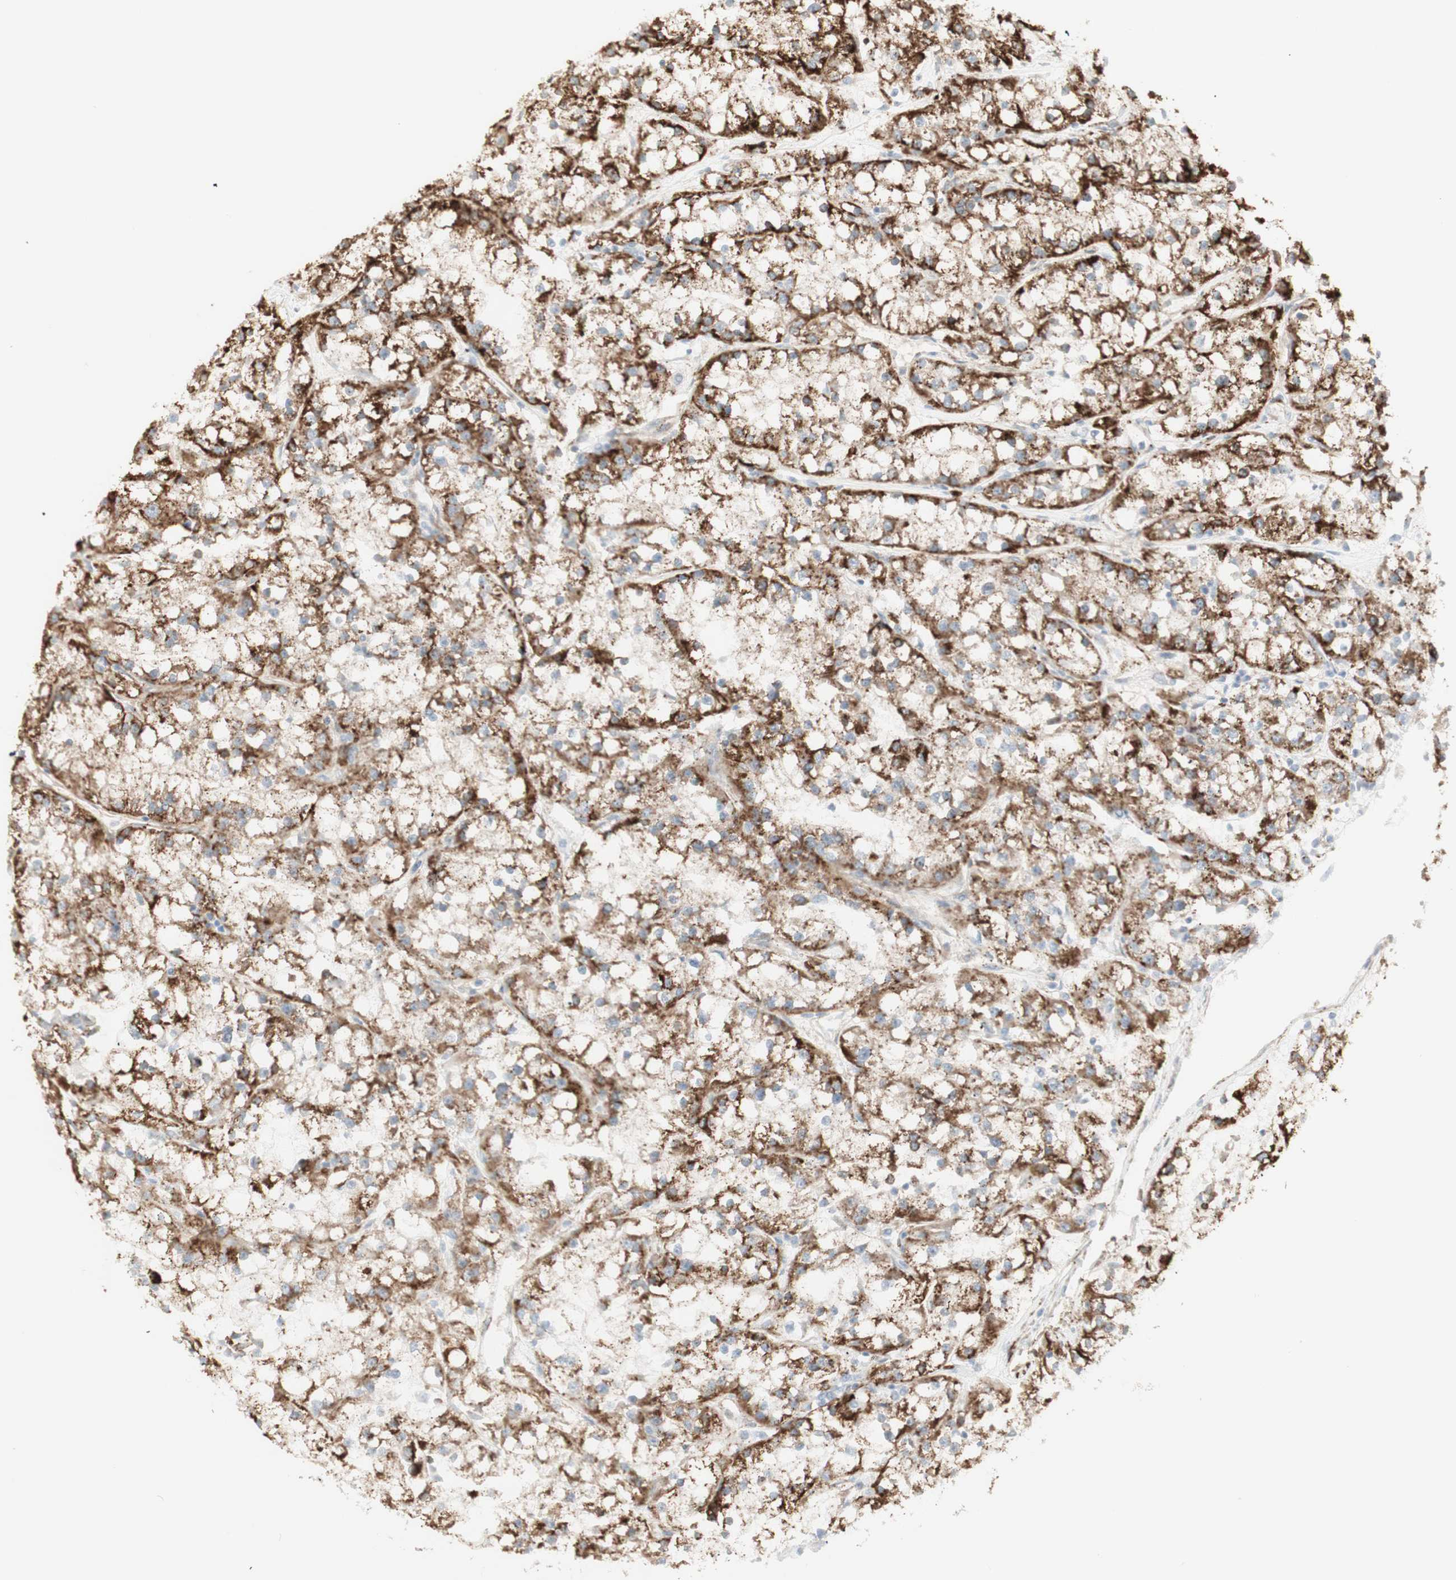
{"staining": {"intensity": "strong", "quantity": ">75%", "location": "cytoplasmic/membranous"}, "tissue": "renal cancer", "cell_type": "Tumor cells", "image_type": "cancer", "snomed": [{"axis": "morphology", "description": "Adenocarcinoma, NOS"}, {"axis": "topography", "description": "Kidney"}], "caption": "A photomicrograph showing strong cytoplasmic/membranous staining in about >75% of tumor cells in renal cancer, as visualized by brown immunohistochemical staining.", "gene": "NDST4", "patient": {"sex": "female", "age": 52}}